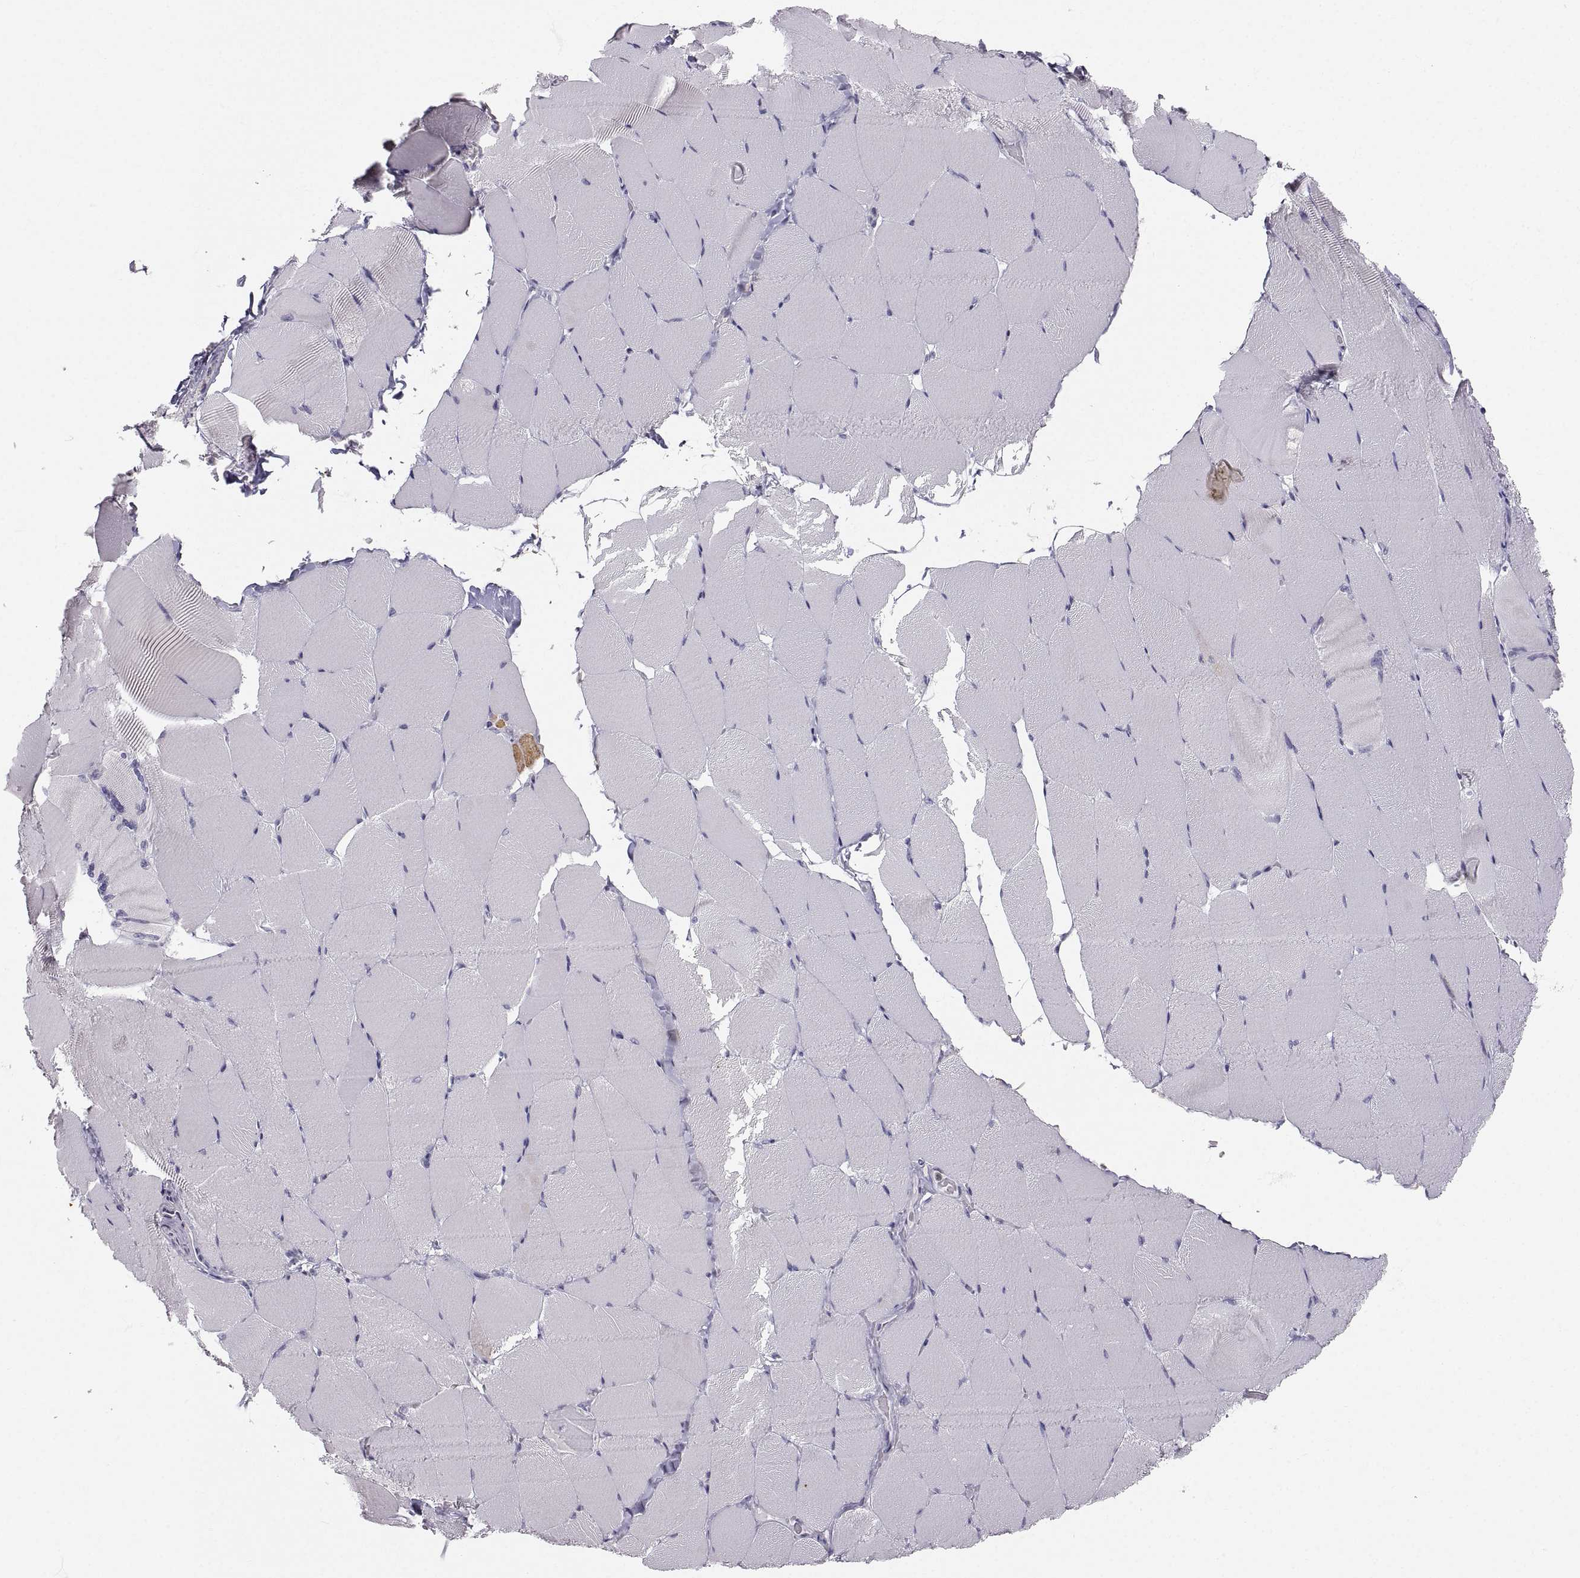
{"staining": {"intensity": "negative", "quantity": "none", "location": "none"}, "tissue": "skeletal muscle", "cell_type": "Myocytes", "image_type": "normal", "snomed": [{"axis": "morphology", "description": "Normal tissue, NOS"}, {"axis": "topography", "description": "Skeletal muscle"}], "caption": "Immunohistochemistry (IHC) micrograph of normal human skeletal muscle stained for a protein (brown), which shows no positivity in myocytes.", "gene": "ZNF185", "patient": {"sex": "female", "age": 37}}